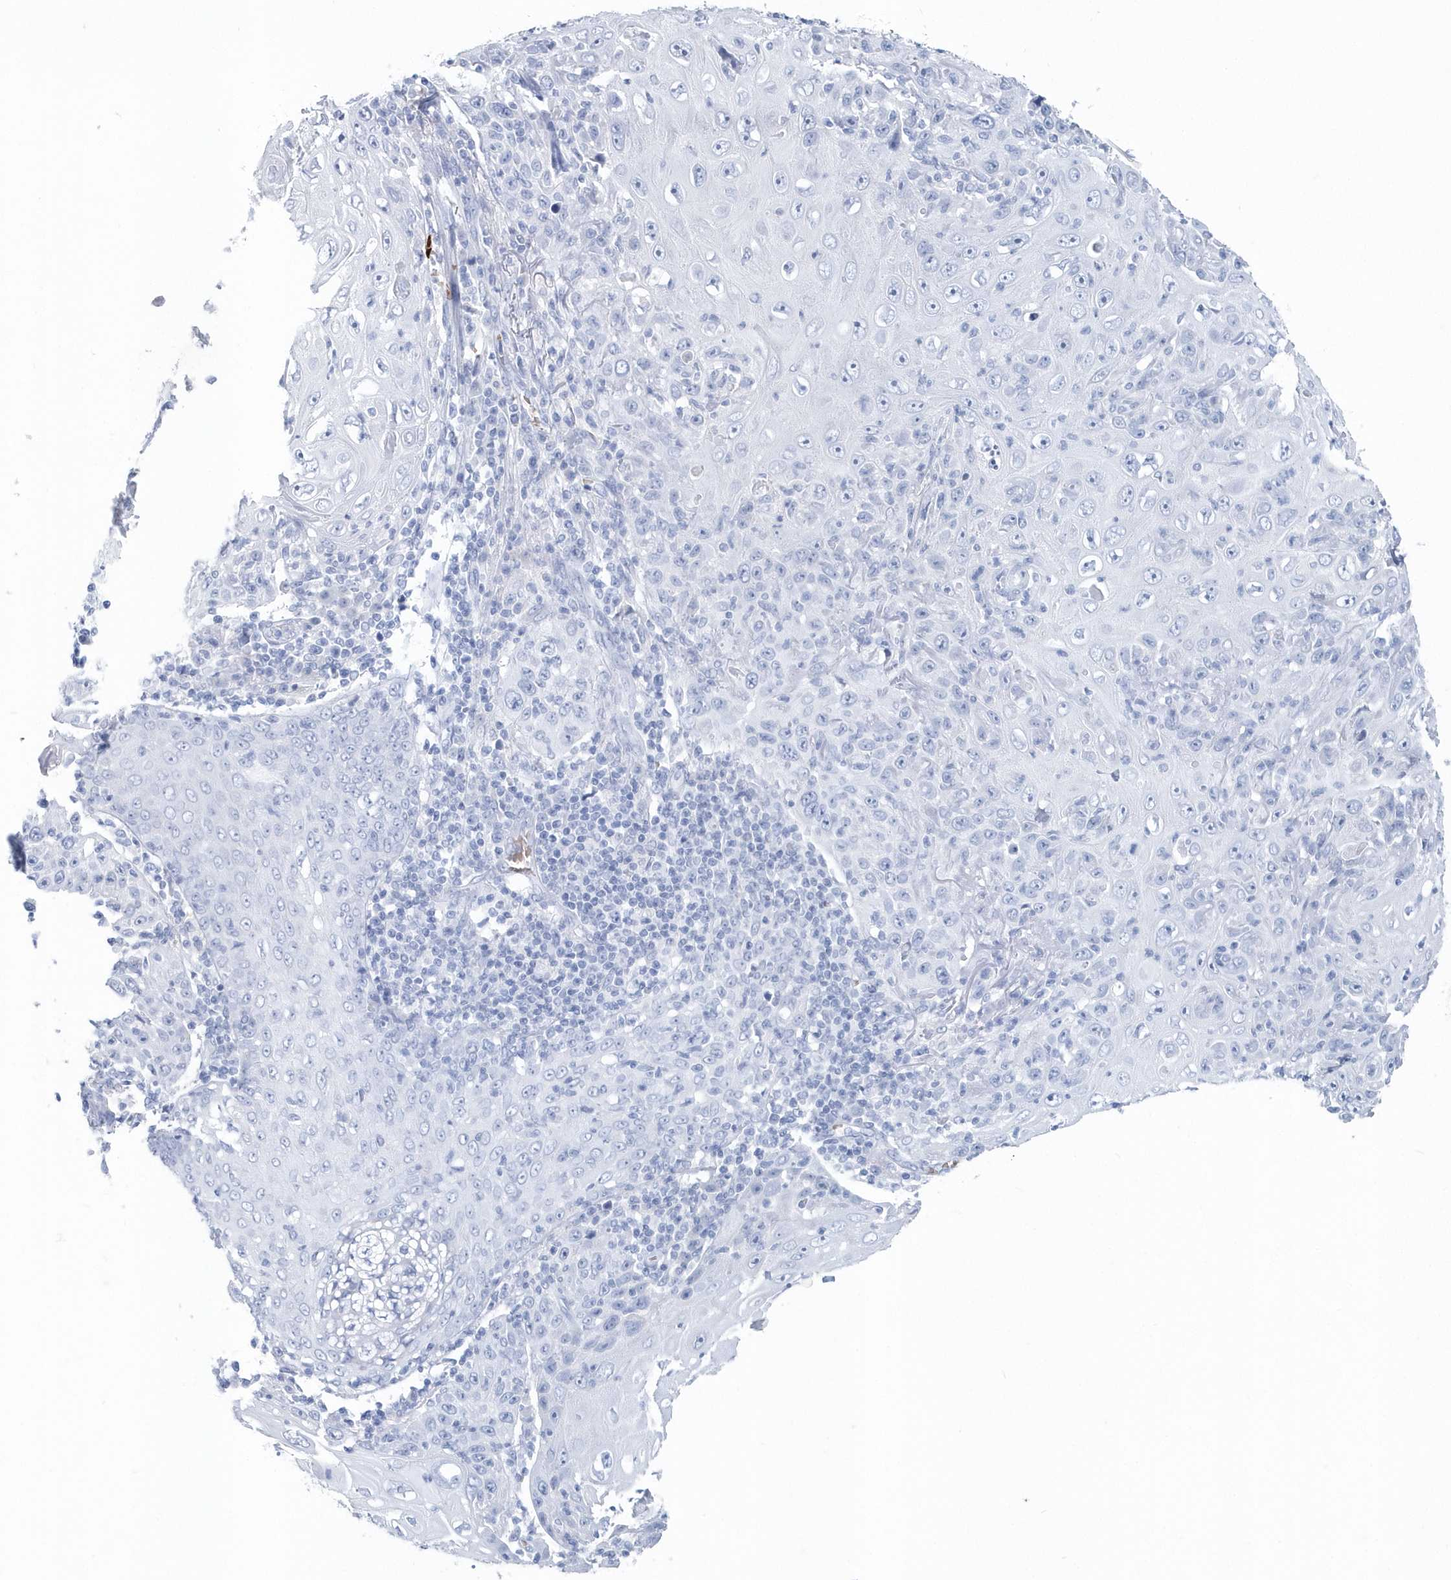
{"staining": {"intensity": "negative", "quantity": "none", "location": "none"}, "tissue": "skin cancer", "cell_type": "Tumor cells", "image_type": "cancer", "snomed": [{"axis": "morphology", "description": "Squamous cell carcinoma, NOS"}, {"axis": "topography", "description": "Skin"}], "caption": "Photomicrograph shows no significant protein staining in tumor cells of skin cancer (squamous cell carcinoma).", "gene": "HBA2", "patient": {"sex": "female", "age": 88}}